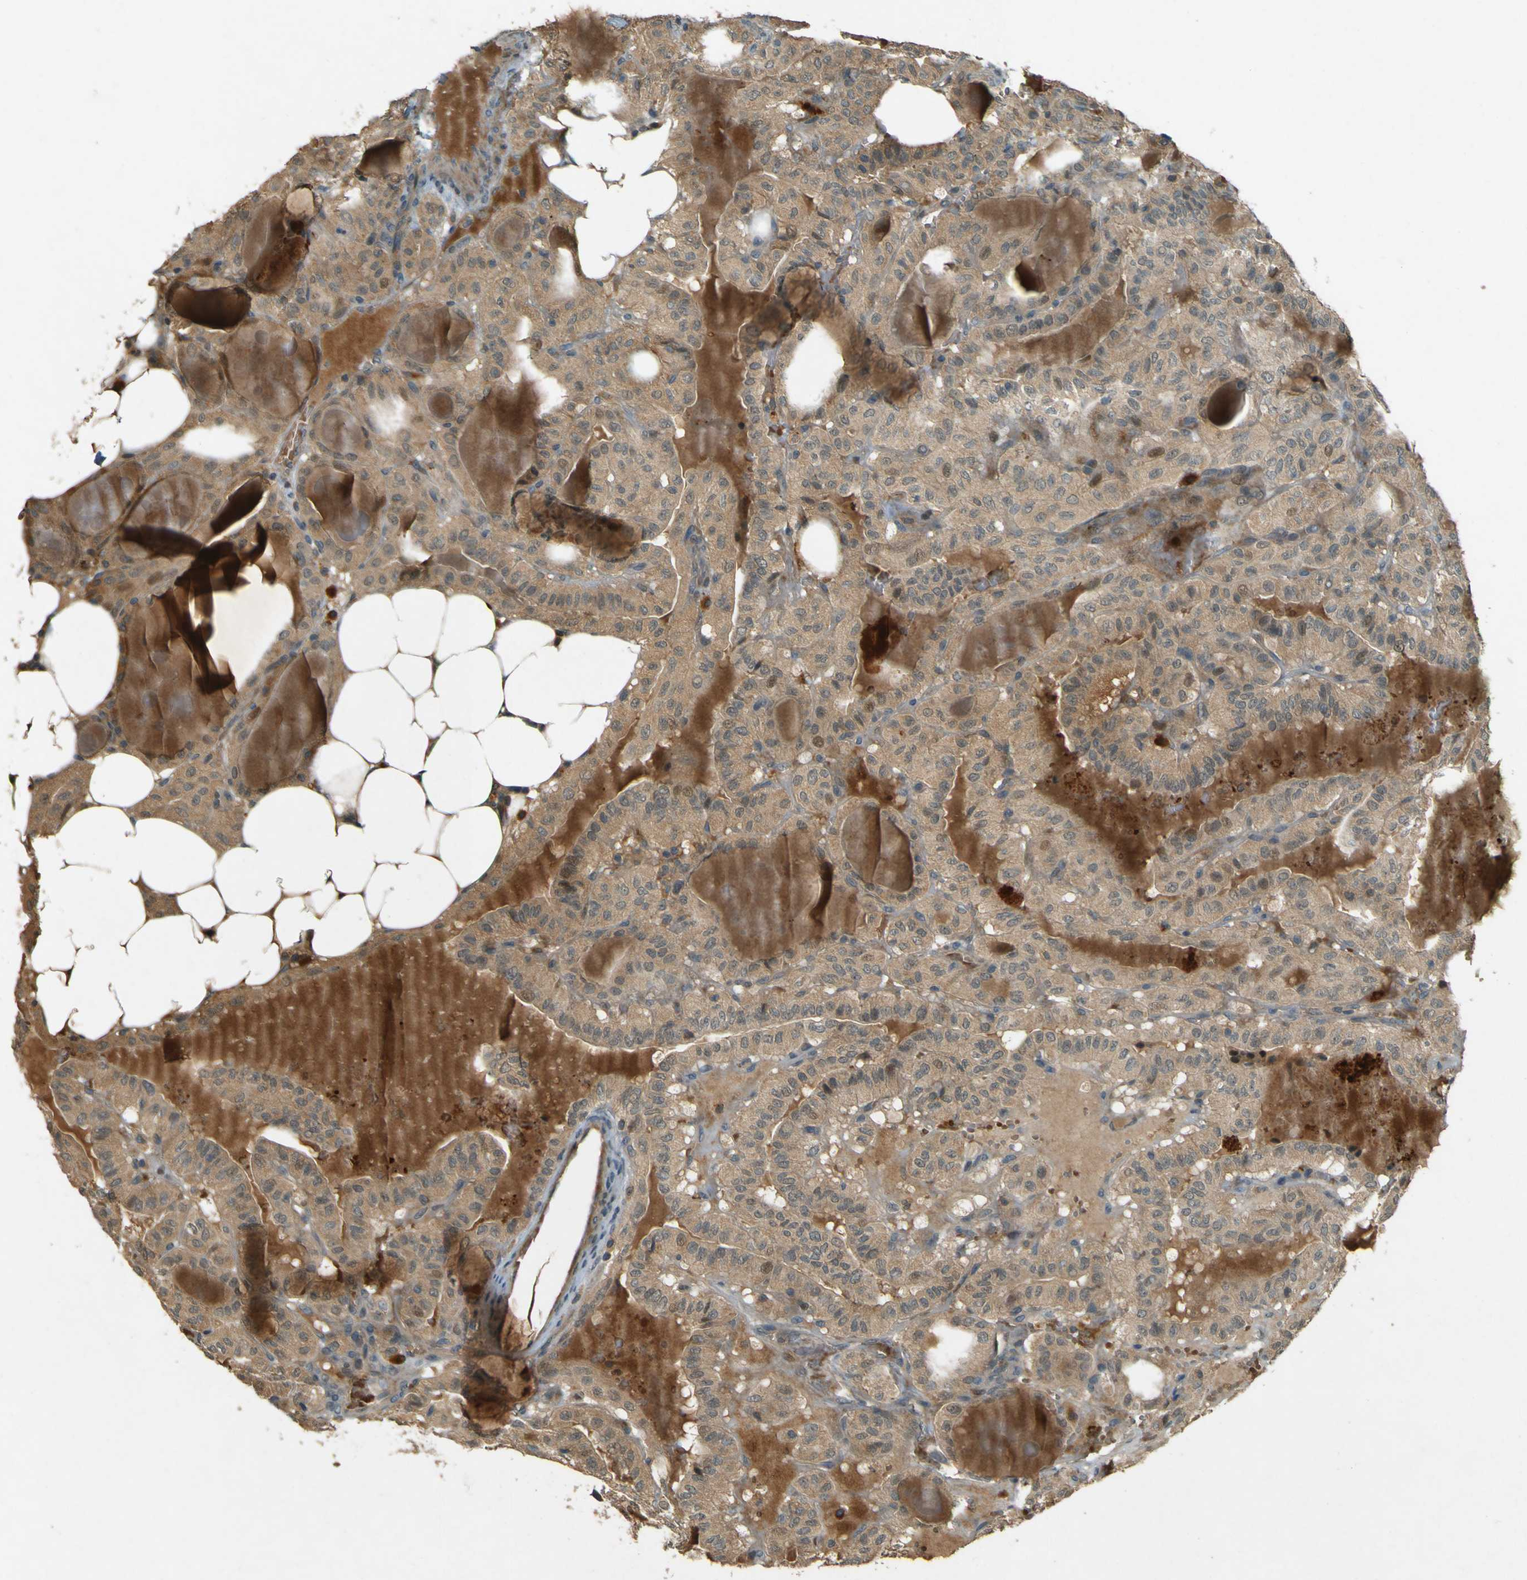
{"staining": {"intensity": "weak", "quantity": ">75%", "location": "cytoplasmic/membranous"}, "tissue": "thyroid cancer", "cell_type": "Tumor cells", "image_type": "cancer", "snomed": [{"axis": "morphology", "description": "Papillary adenocarcinoma, NOS"}, {"axis": "topography", "description": "Thyroid gland"}], "caption": "High-magnification brightfield microscopy of thyroid cancer stained with DAB (brown) and counterstained with hematoxylin (blue). tumor cells exhibit weak cytoplasmic/membranous positivity is identified in approximately>75% of cells.", "gene": "MPDZ", "patient": {"sex": "male", "age": 77}}